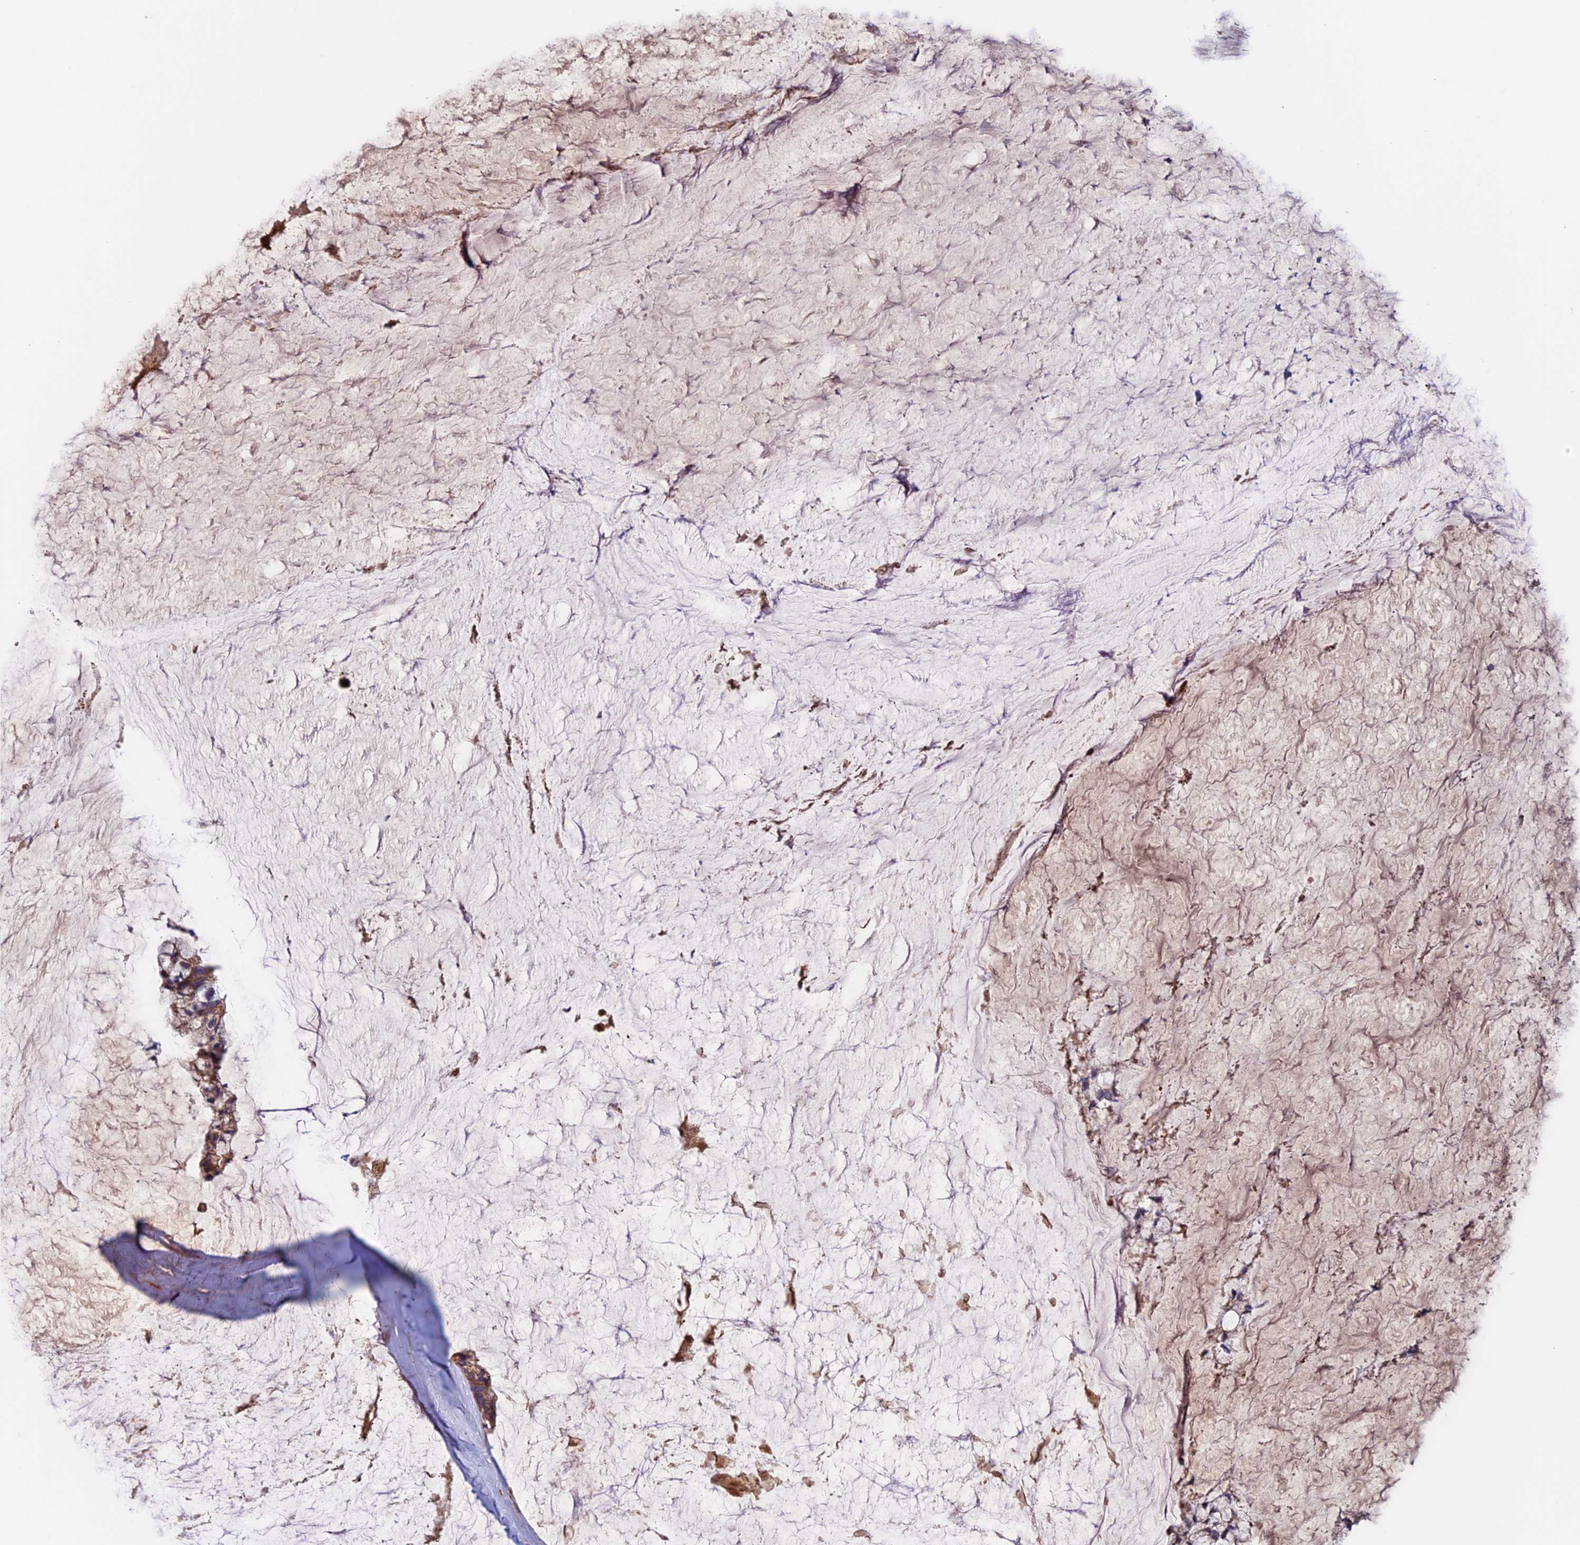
{"staining": {"intensity": "strong", "quantity": ">75%", "location": "cytoplasmic/membranous"}, "tissue": "ovarian cancer", "cell_type": "Tumor cells", "image_type": "cancer", "snomed": [{"axis": "morphology", "description": "Cystadenocarcinoma, mucinous, NOS"}, {"axis": "topography", "description": "Ovary"}], "caption": "Ovarian mucinous cystadenocarcinoma was stained to show a protein in brown. There is high levels of strong cytoplasmic/membranous positivity in about >75% of tumor cells. The staining is performed using DAB brown chromogen to label protein expression. The nuclei are counter-stained blue using hematoxylin.", "gene": "MRPL1", "patient": {"sex": "female", "age": 39}}